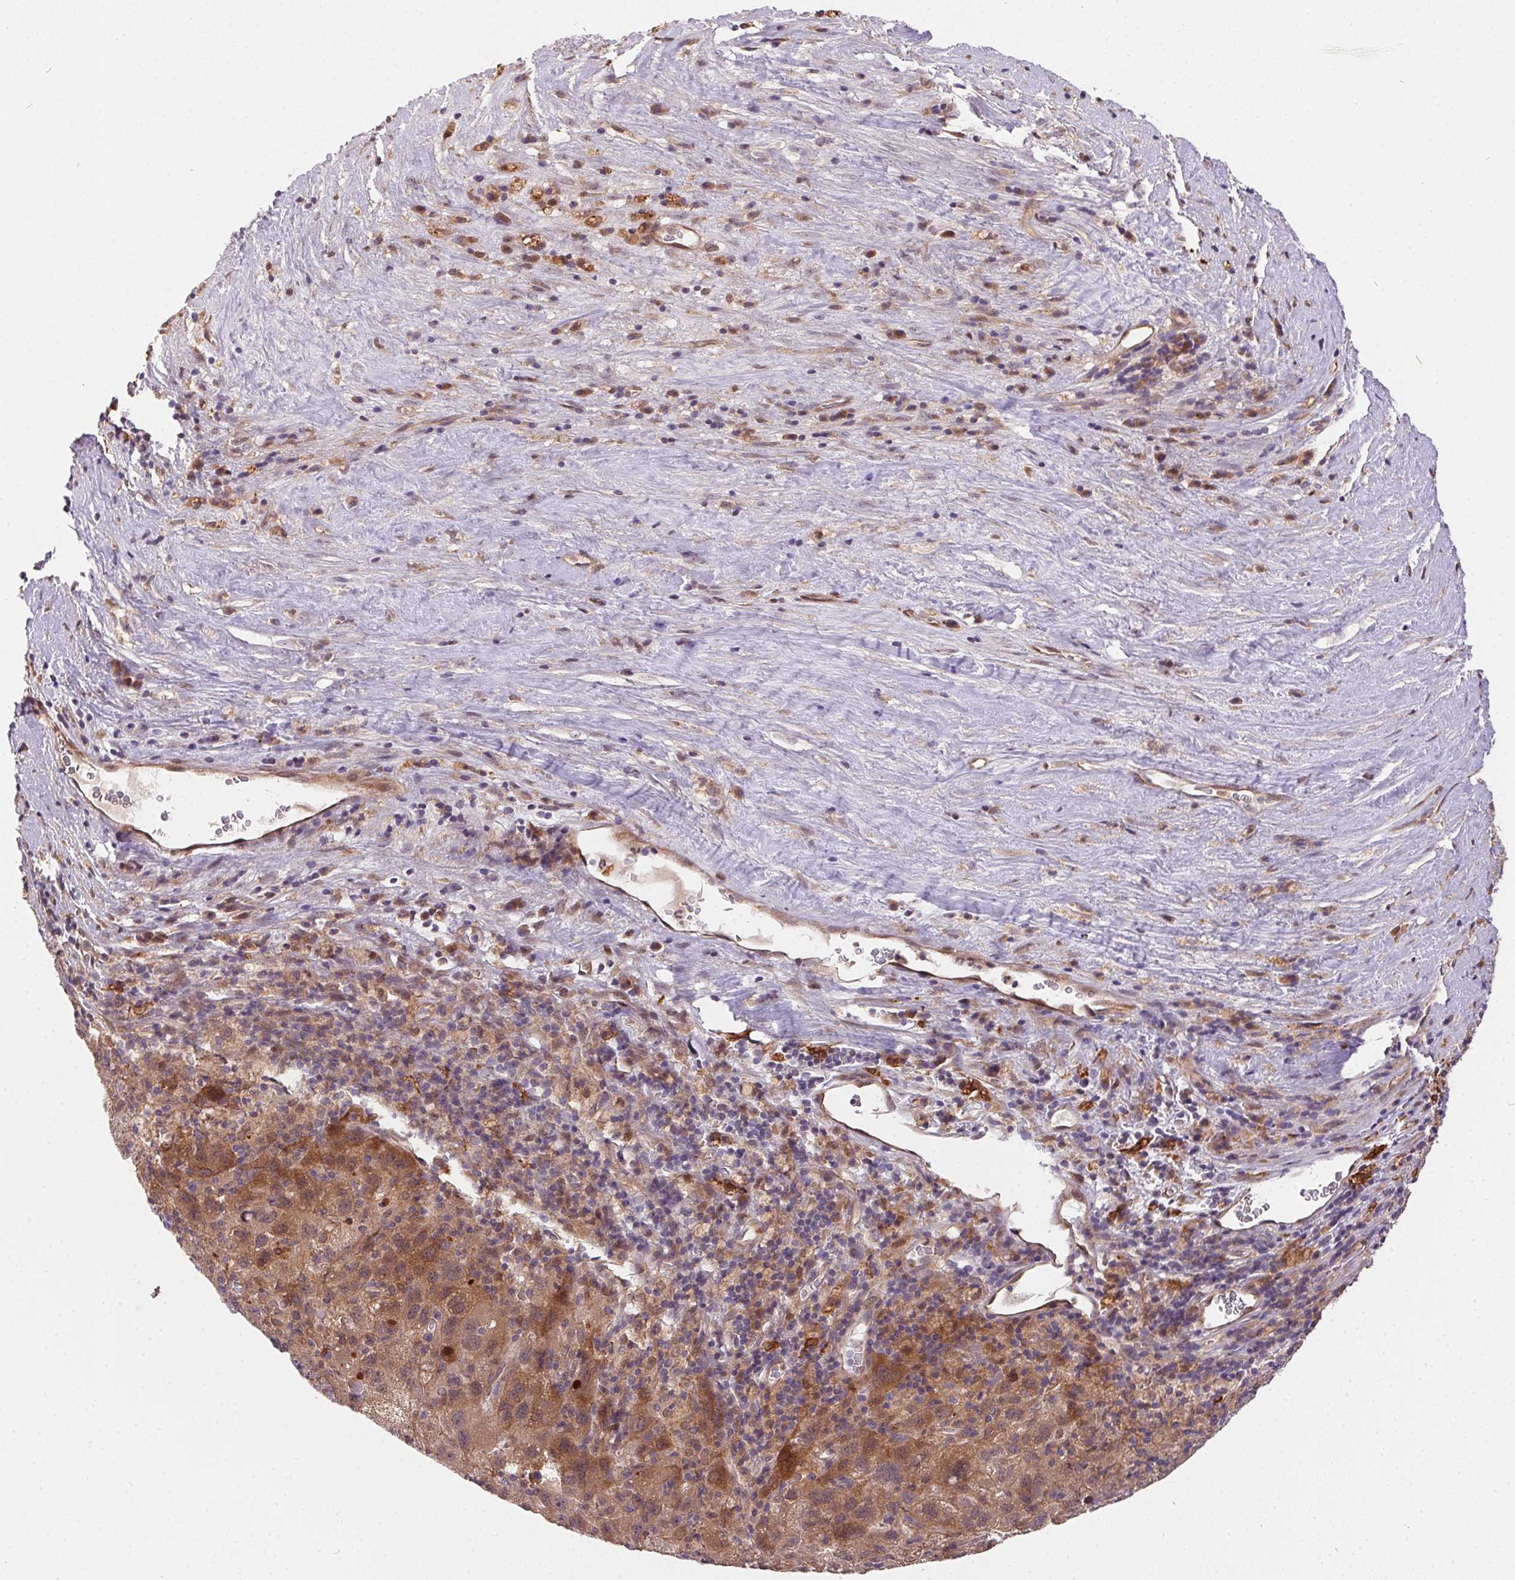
{"staining": {"intensity": "weak", "quantity": ">75%", "location": "cytoplasmic/membranous,nuclear"}, "tissue": "liver cancer", "cell_type": "Tumor cells", "image_type": "cancer", "snomed": [{"axis": "morphology", "description": "Carcinoma, Hepatocellular, NOS"}, {"axis": "topography", "description": "Liver"}], "caption": "High-magnification brightfield microscopy of hepatocellular carcinoma (liver) stained with DAB (brown) and counterstained with hematoxylin (blue). tumor cells exhibit weak cytoplasmic/membranous and nuclear expression is appreciated in approximately>75% of cells.", "gene": "NUDT16", "patient": {"sex": "female", "age": 77}}